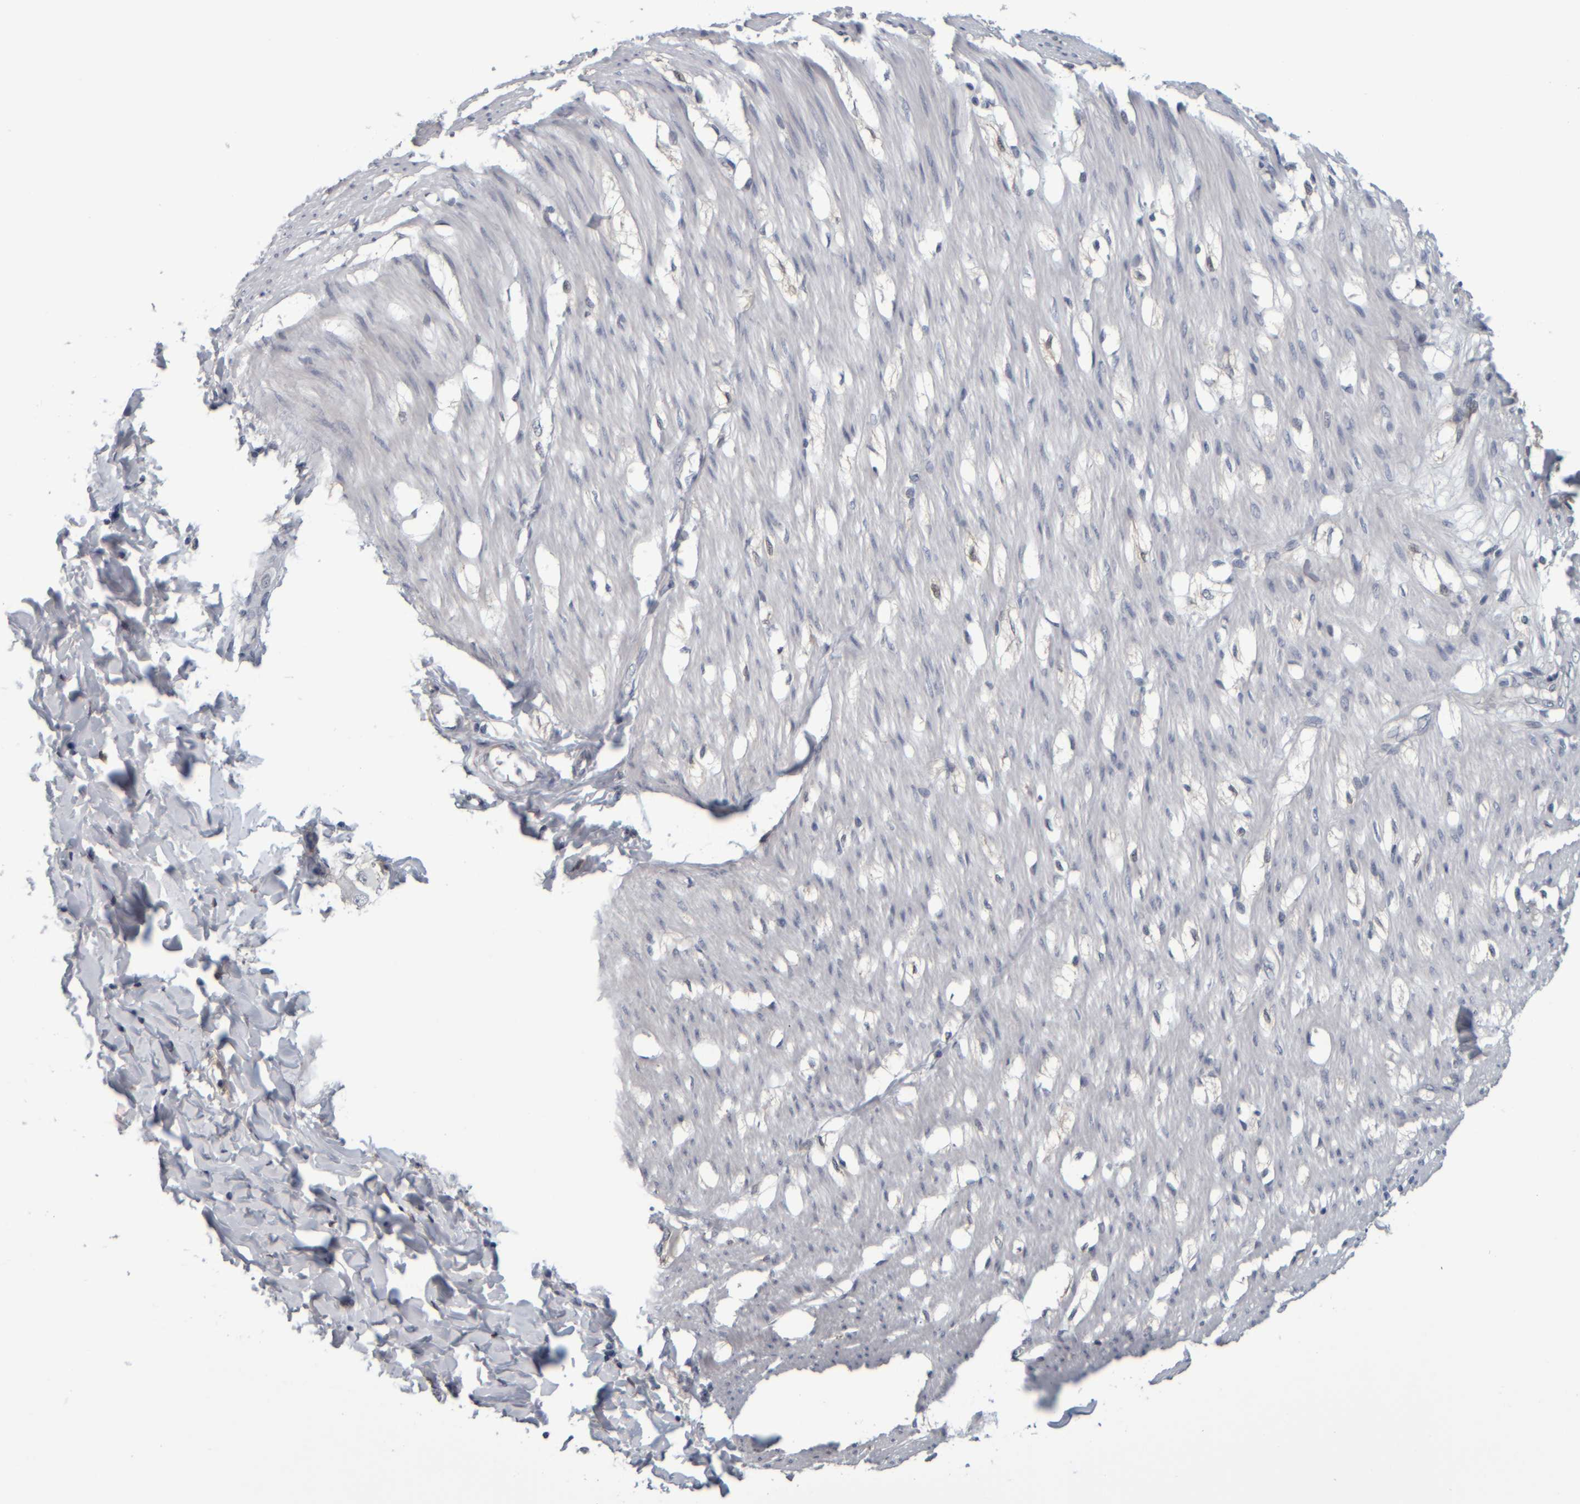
{"staining": {"intensity": "negative", "quantity": "none", "location": "none"}, "tissue": "smooth muscle", "cell_type": "Smooth muscle cells", "image_type": "normal", "snomed": [{"axis": "morphology", "description": "Normal tissue, NOS"}, {"axis": "morphology", "description": "Adenocarcinoma, NOS"}, {"axis": "topography", "description": "Smooth muscle"}, {"axis": "topography", "description": "Colon"}], "caption": "Immunohistochemical staining of benign human smooth muscle shows no significant expression in smooth muscle cells.", "gene": "COL14A1", "patient": {"sex": "male", "age": 14}}